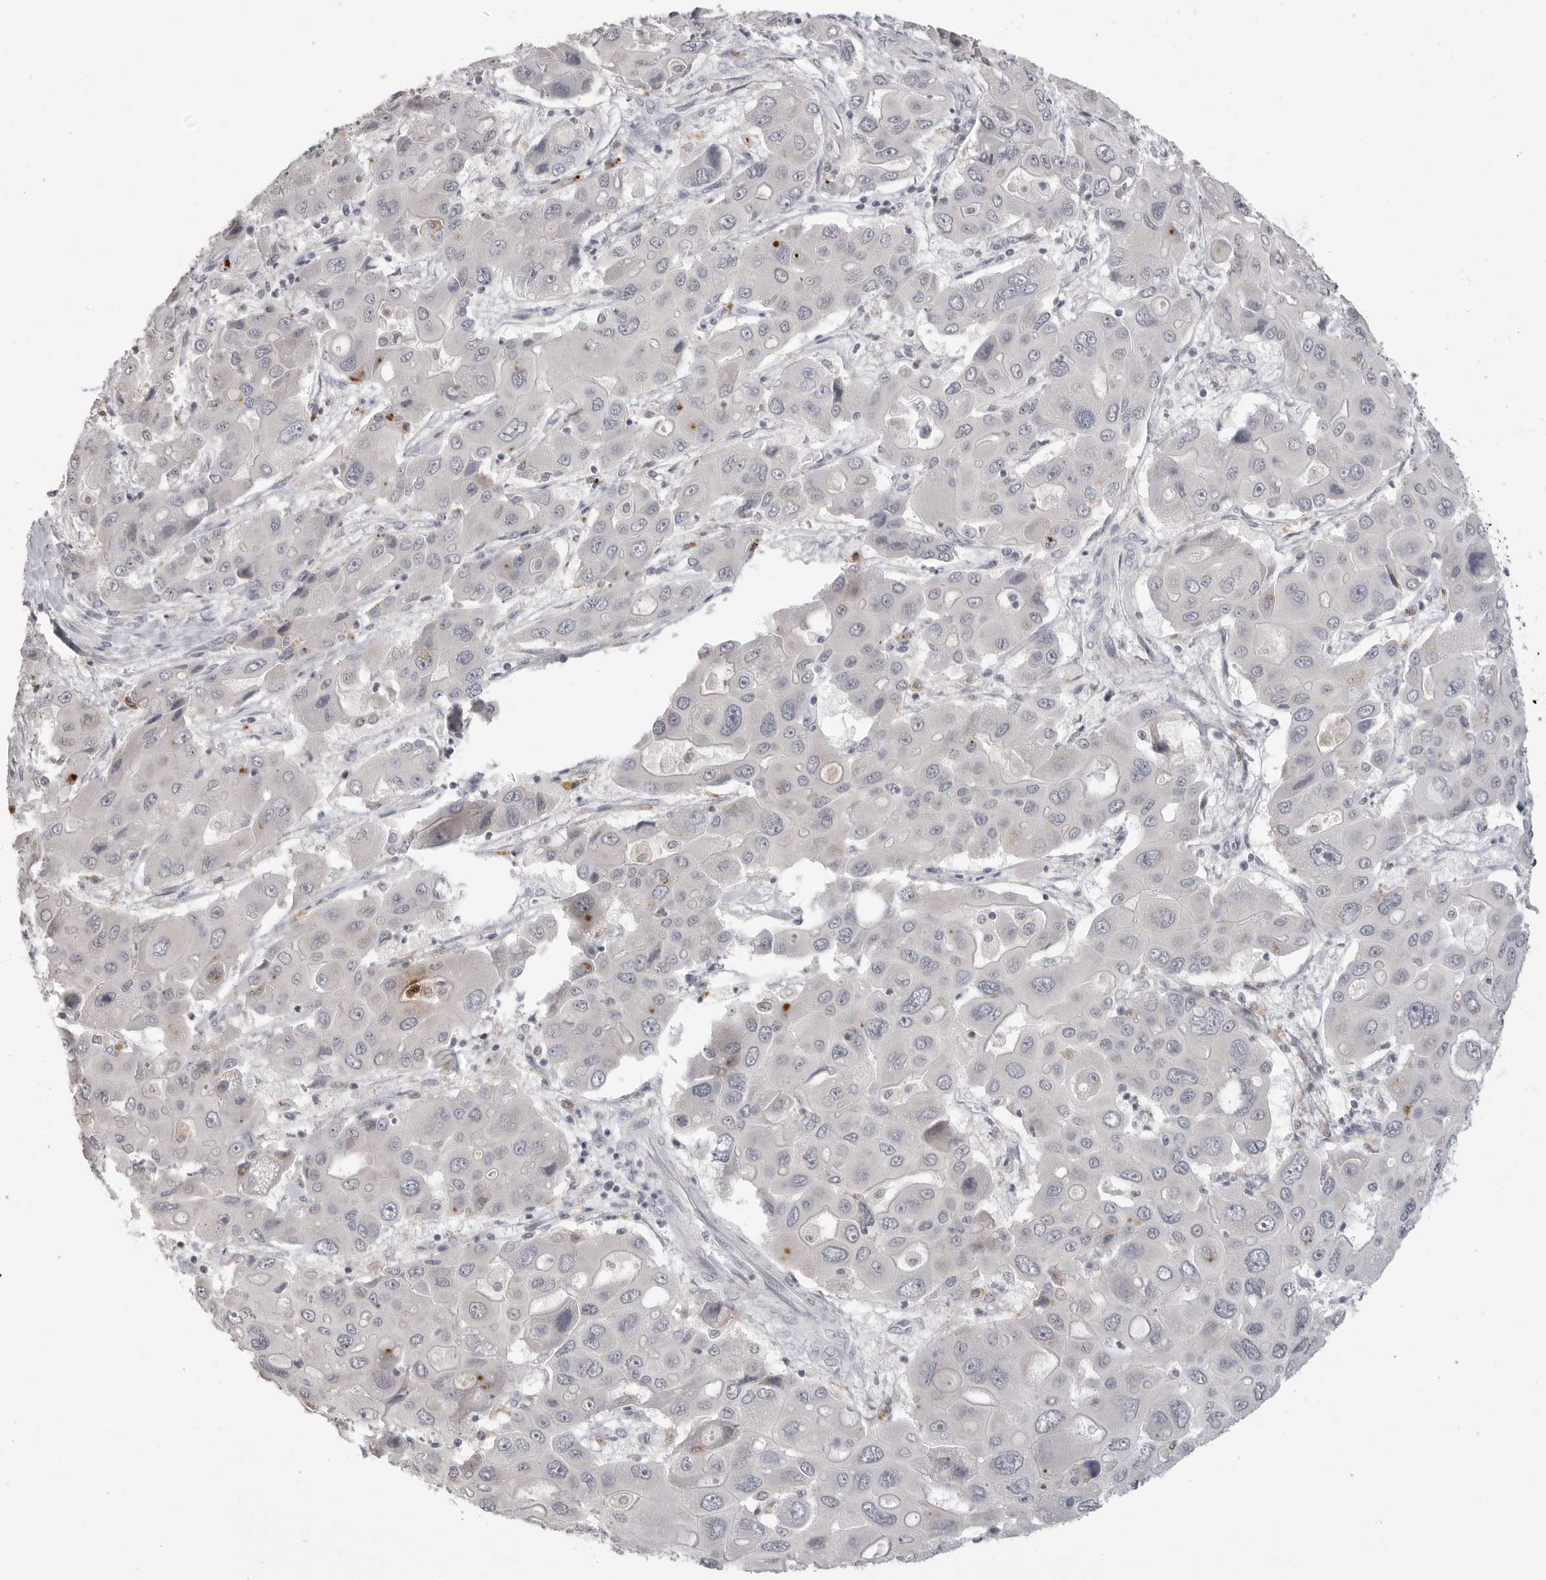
{"staining": {"intensity": "negative", "quantity": "none", "location": "none"}, "tissue": "liver cancer", "cell_type": "Tumor cells", "image_type": "cancer", "snomed": [{"axis": "morphology", "description": "Cholangiocarcinoma"}, {"axis": "topography", "description": "Liver"}], "caption": "A high-resolution image shows IHC staining of liver cholangiocarcinoma, which reveals no significant staining in tumor cells.", "gene": "PRSS1", "patient": {"sex": "male", "age": 67}}